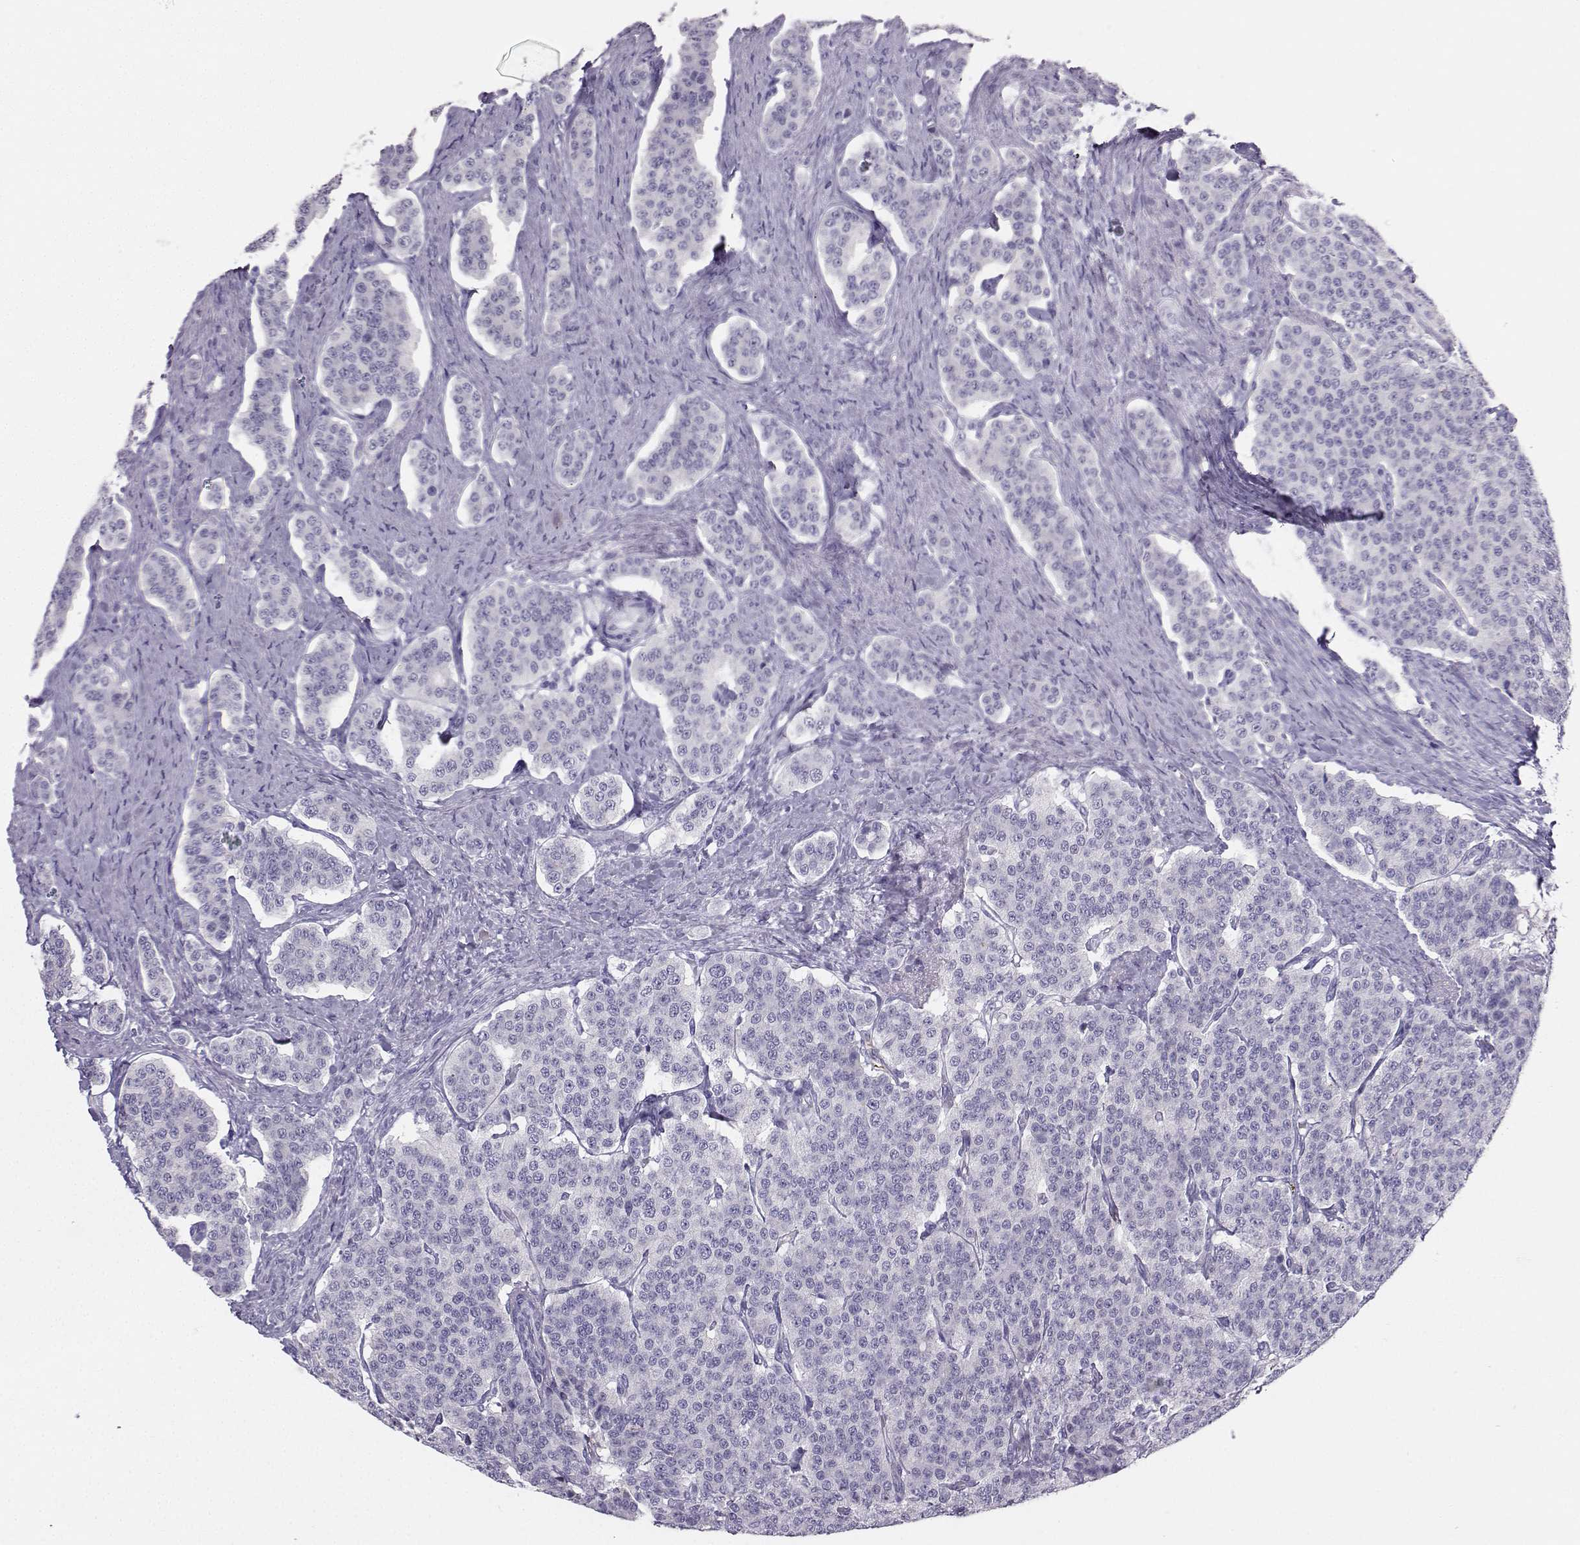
{"staining": {"intensity": "negative", "quantity": "none", "location": "none"}, "tissue": "carcinoid", "cell_type": "Tumor cells", "image_type": "cancer", "snomed": [{"axis": "morphology", "description": "Carcinoid, malignant, NOS"}, {"axis": "topography", "description": "Small intestine"}], "caption": "Carcinoid stained for a protein using immunohistochemistry (IHC) shows no expression tumor cells.", "gene": "IQCD", "patient": {"sex": "female", "age": 58}}